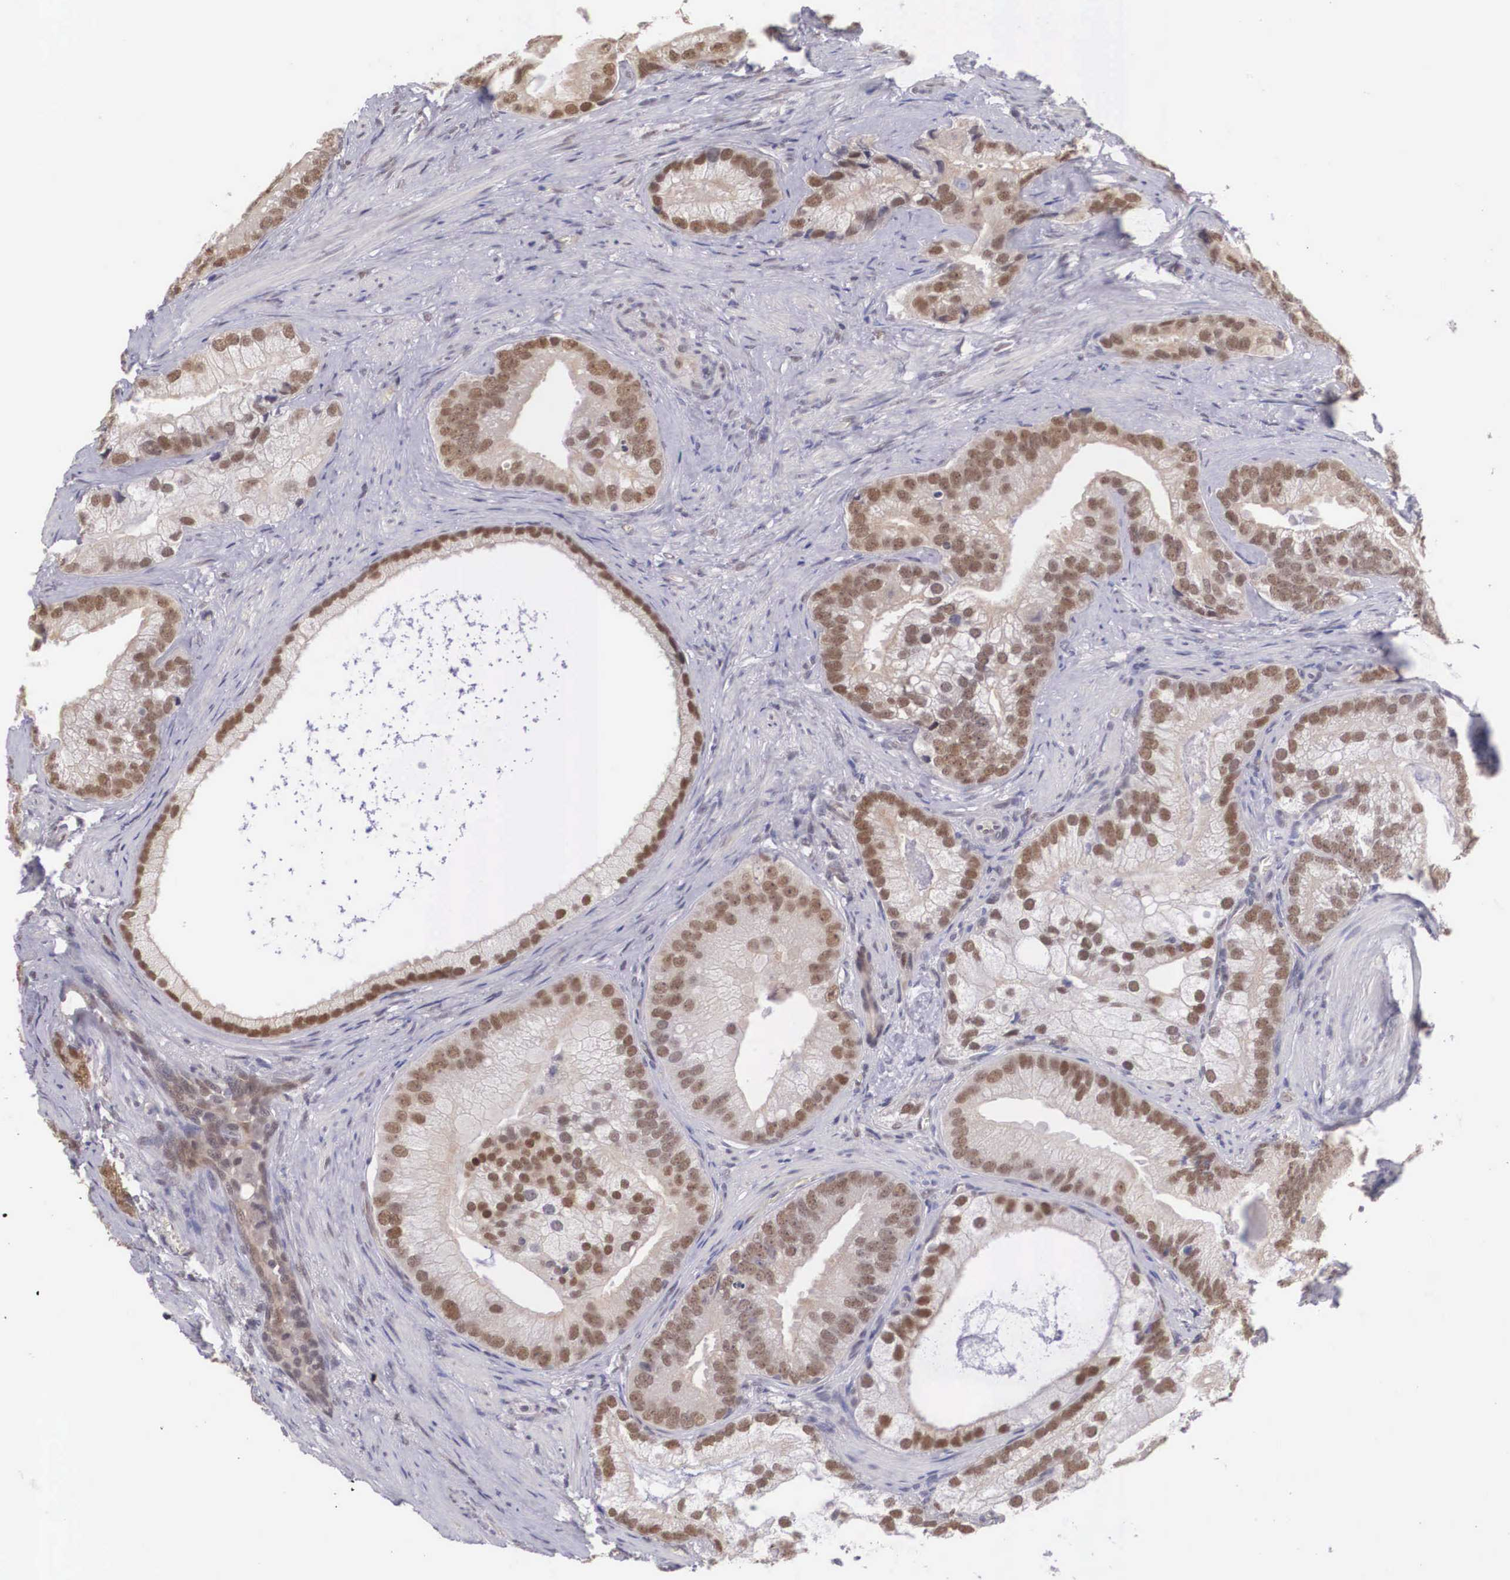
{"staining": {"intensity": "moderate", "quantity": ">75%", "location": "cytoplasmic/membranous,nuclear"}, "tissue": "prostate cancer", "cell_type": "Tumor cells", "image_type": "cancer", "snomed": [{"axis": "morphology", "description": "Adenocarcinoma, Low grade"}, {"axis": "topography", "description": "Prostate"}], "caption": "Protein expression analysis of low-grade adenocarcinoma (prostate) displays moderate cytoplasmic/membranous and nuclear positivity in about >75% of tumor cells. The protein of interest is shown in brown color, while the nuclei are stained blue.", "gene": "NINL", "patient": {"sex": "male", "age": 71}}